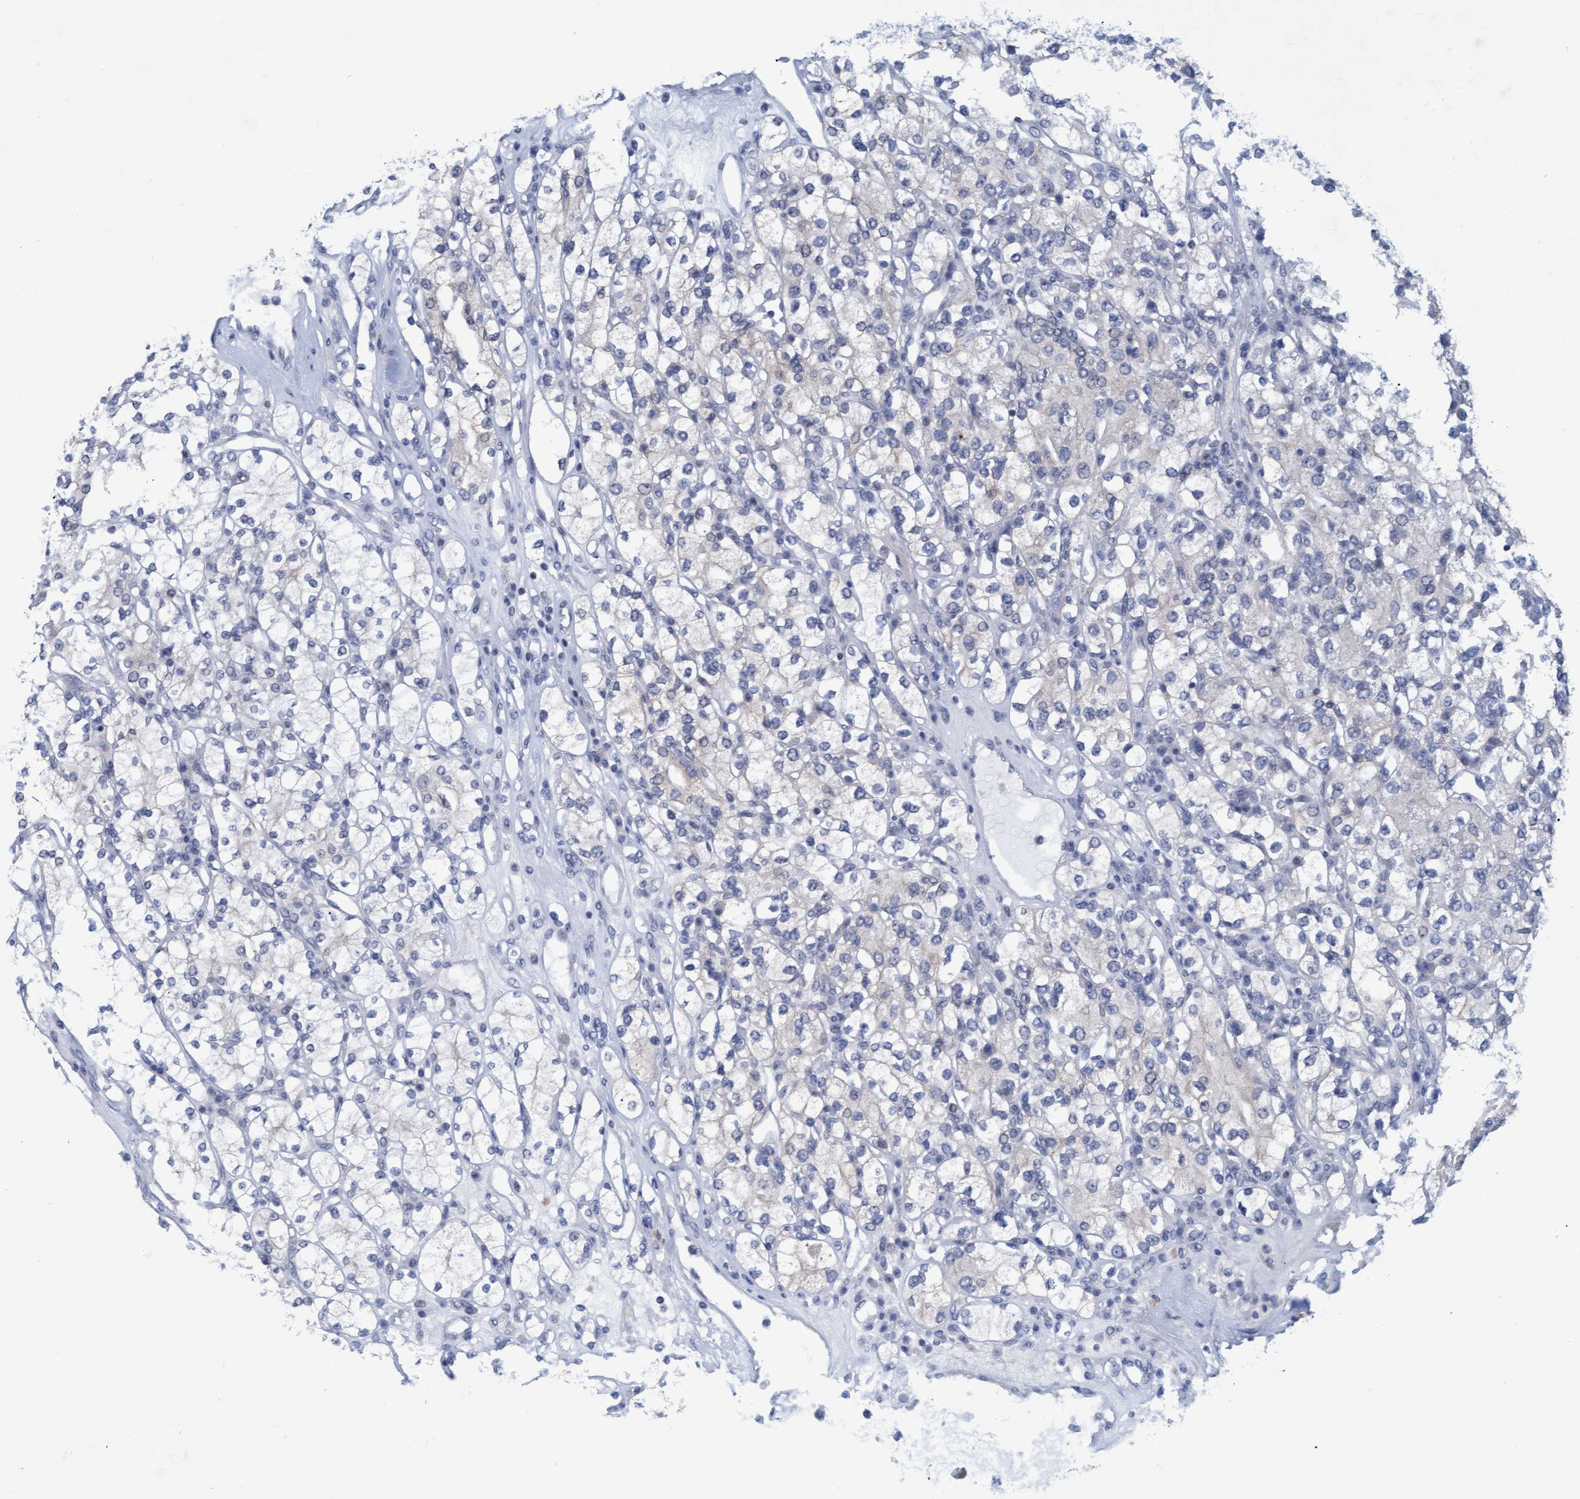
{"staining": {"intensity": "negative", "quantity": "none", "location": "none"}, "tissue": "renal cancer", "cell_type": "Tumor cells", "image_type": "cancer", "snomed": [{"axis": "morphology", "description": "Adenocarcinoma, NOS"}, {"axis": "topography", "description": "Kidney"}], "caption": "The photomicrograph reveals no staining of tumor cells in renal cancer. (IHC, brightfield microscopy, high magnification).", "gene": "PROCA1", "patient": {"sex": "male", "age": 77}}